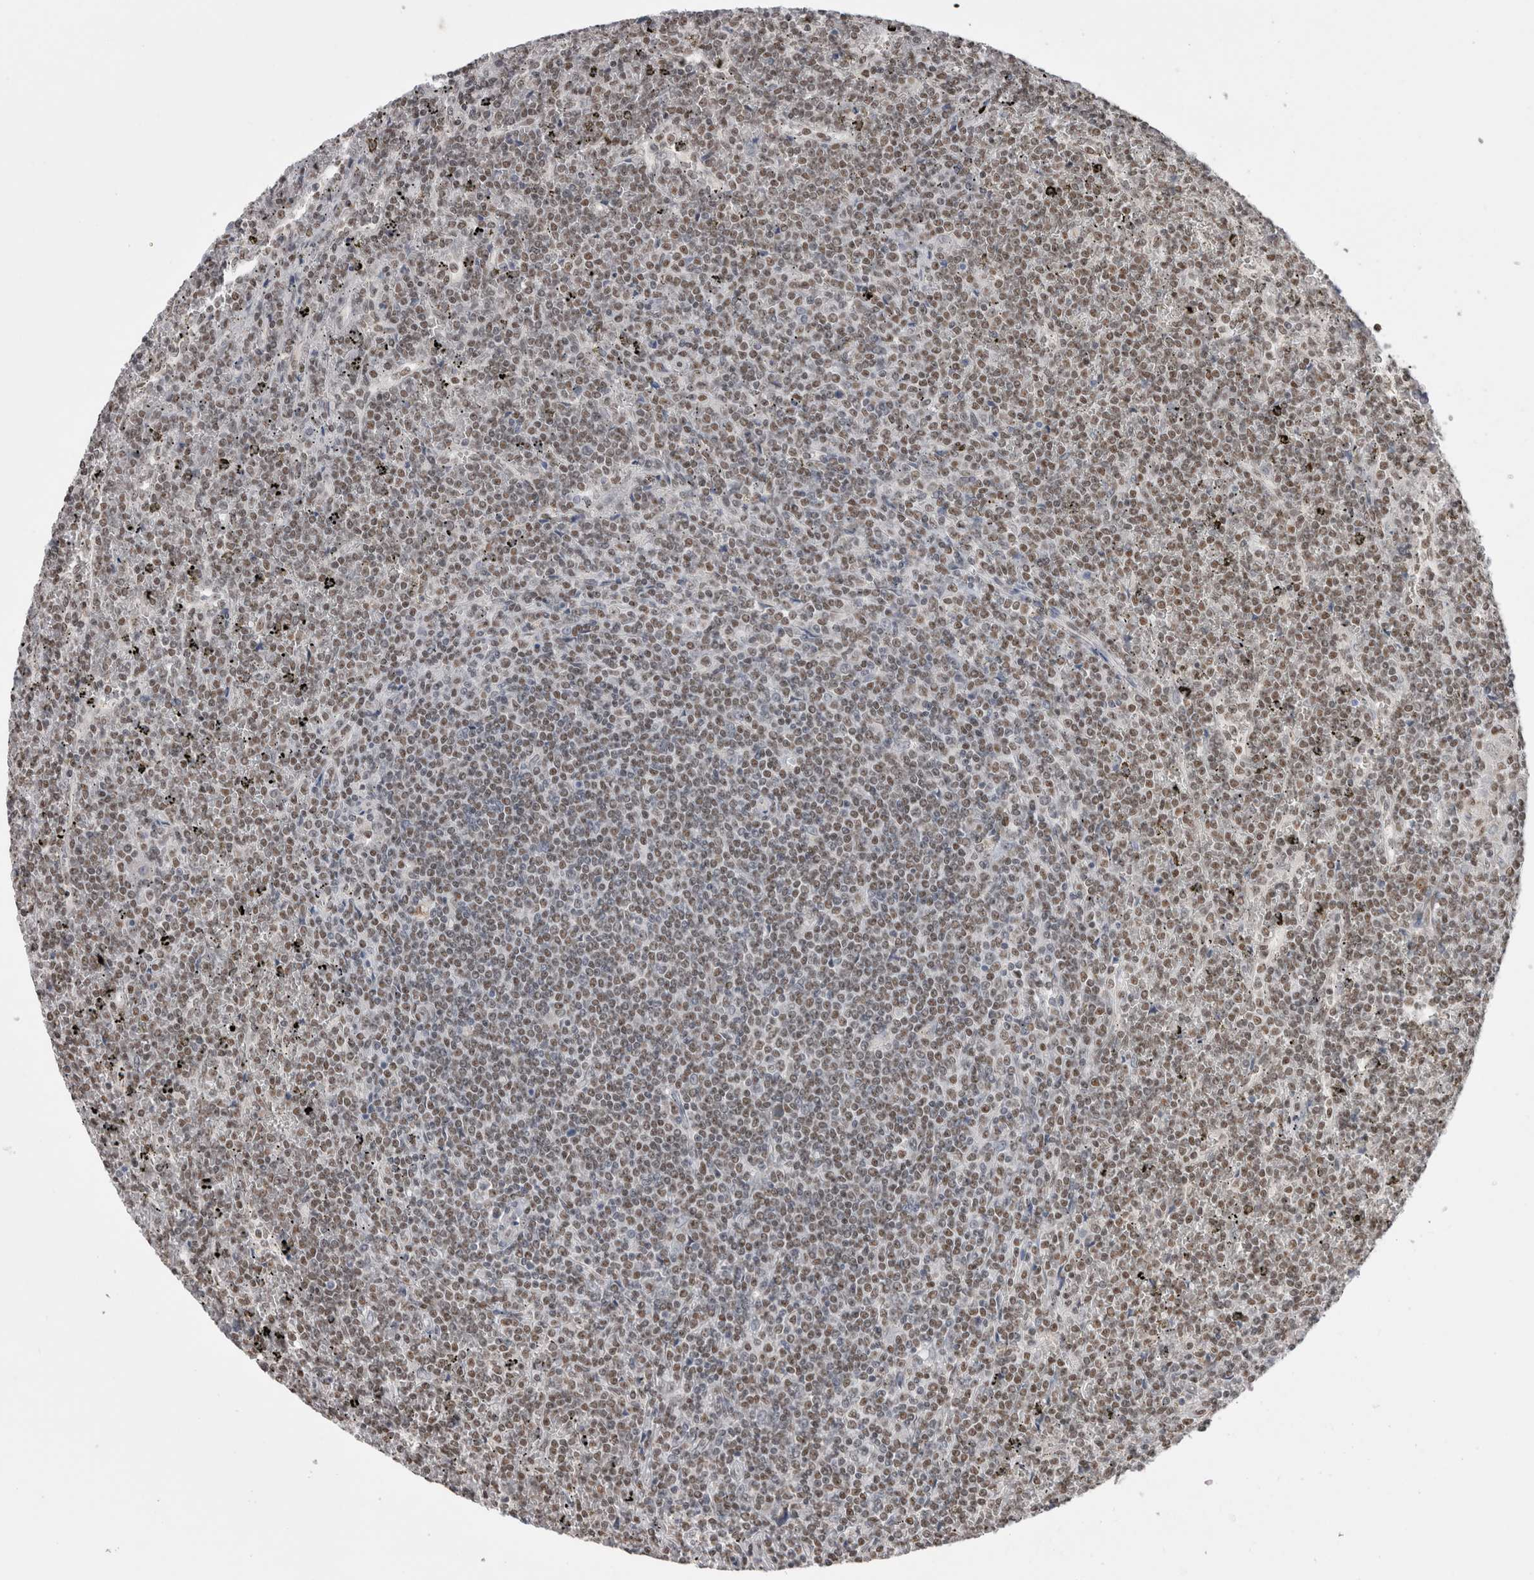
{"staining": {"intensity": "weak", "quantity": ">75%", "location": "nuclear"}, "tissue": "lymphoma", "cell_type": "Tumor cells", "image_type": "cancer", "snomed": [{"axis": "morphology", "description": "Malignant lymphoma, non-Hodgkin's type, Low grade"}, {"axis": "topography", "description": "Spleen"}], "caption": "About >75% of tumor cells in human lymphoma exhibit weak nuclear protein expression as visualized by brown immunohistochemical staining.", "gene": "DAXX", "patient": {"sex": "female", "age": 19}}